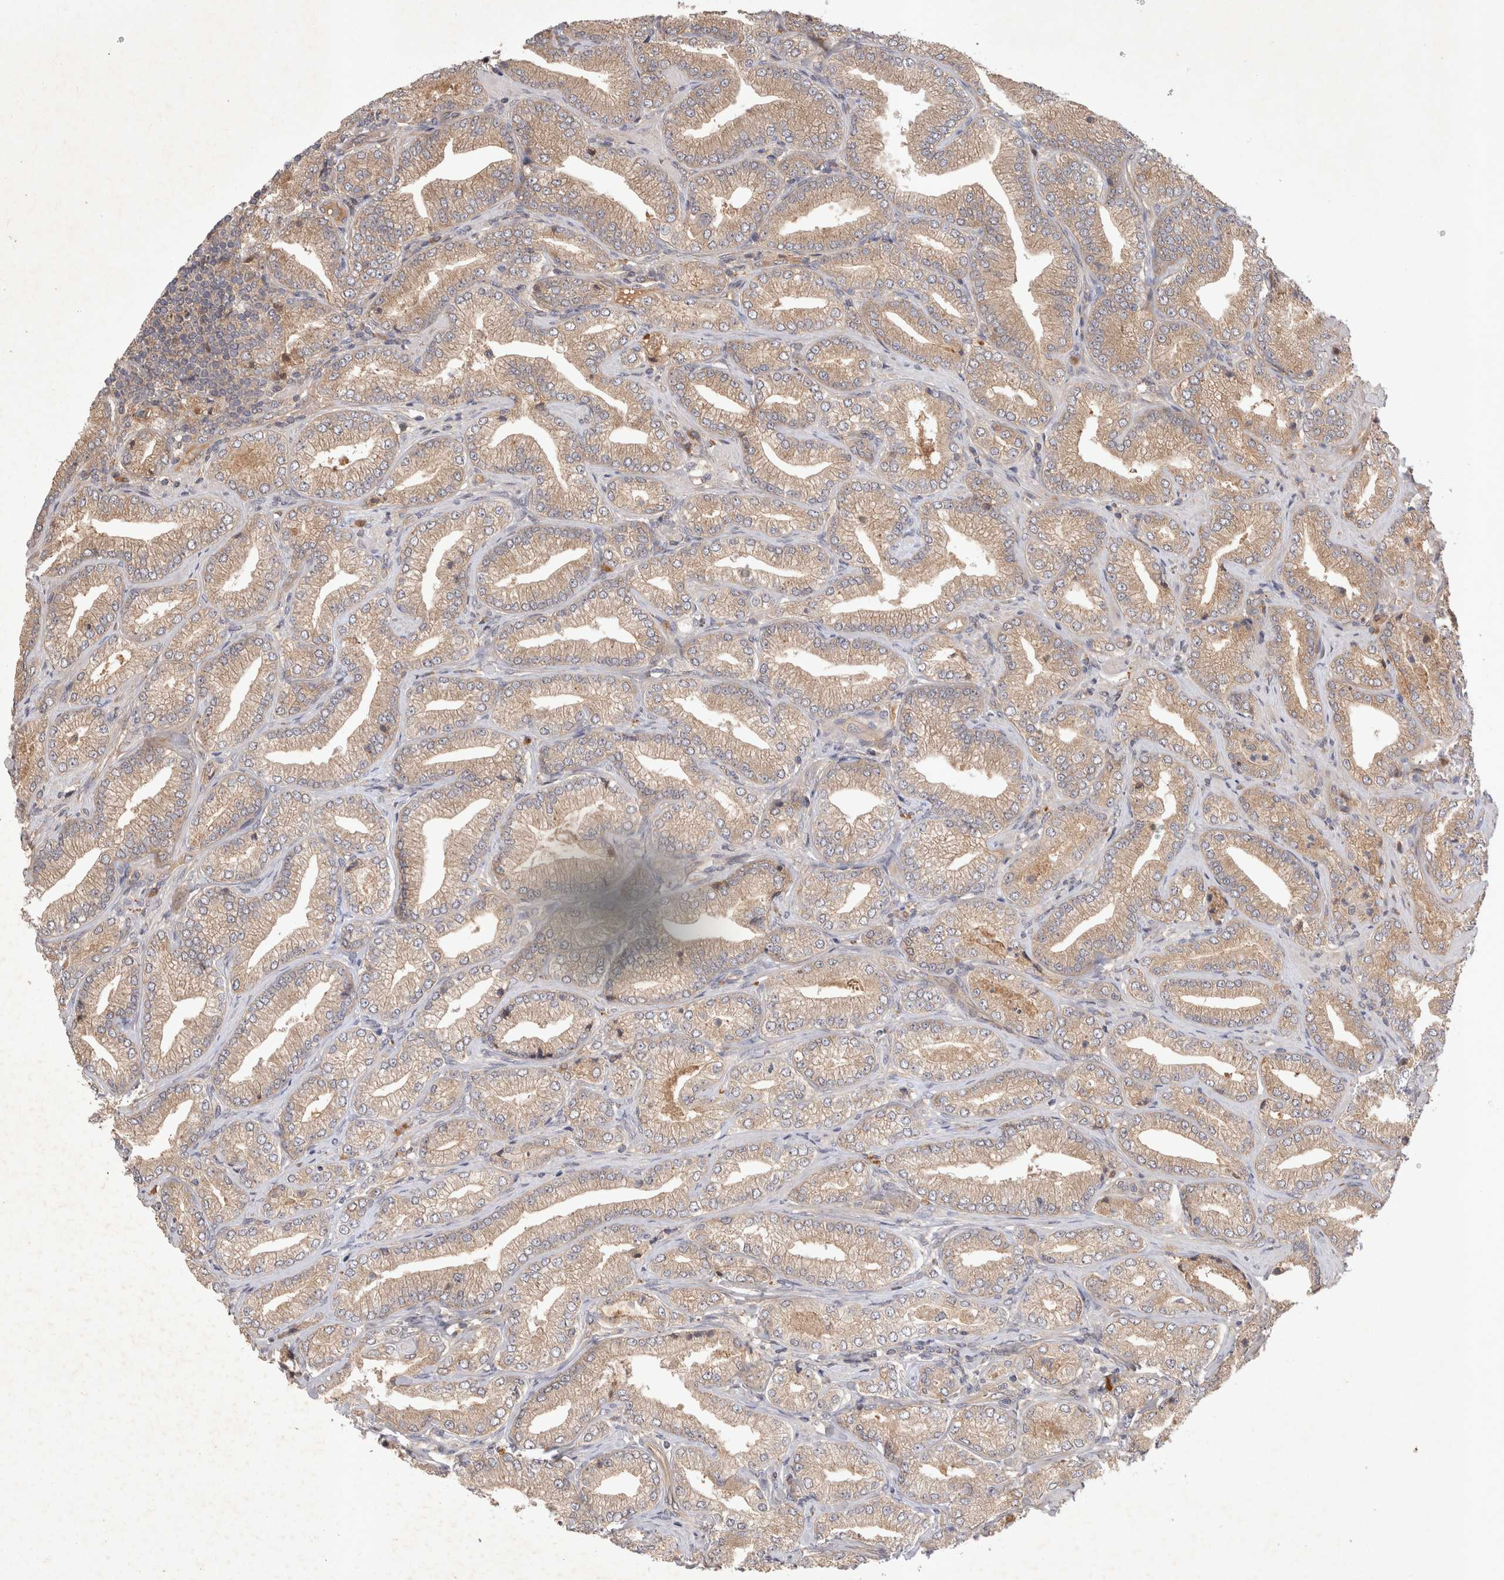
{"staining": {"intensity": "moderate", "quantity": ">75%", "location": "cytoplasmic/membranous"}, "tissue": "prostate cancer", "cell_type": "Tumor cells", "image_type": "cancer", "snomed": [{"axis": "morphology", "description": "Adenocarcinoma, Low grade"}, {"axis": "topography", "description": "Prostate"}], "caption": "A brown stain shows moderate cytoplasmic/membranous staining of a protein in prostate cancer tumor cells.", "gene": "YES1", "patient": {"sex": "male", "age": 62}}